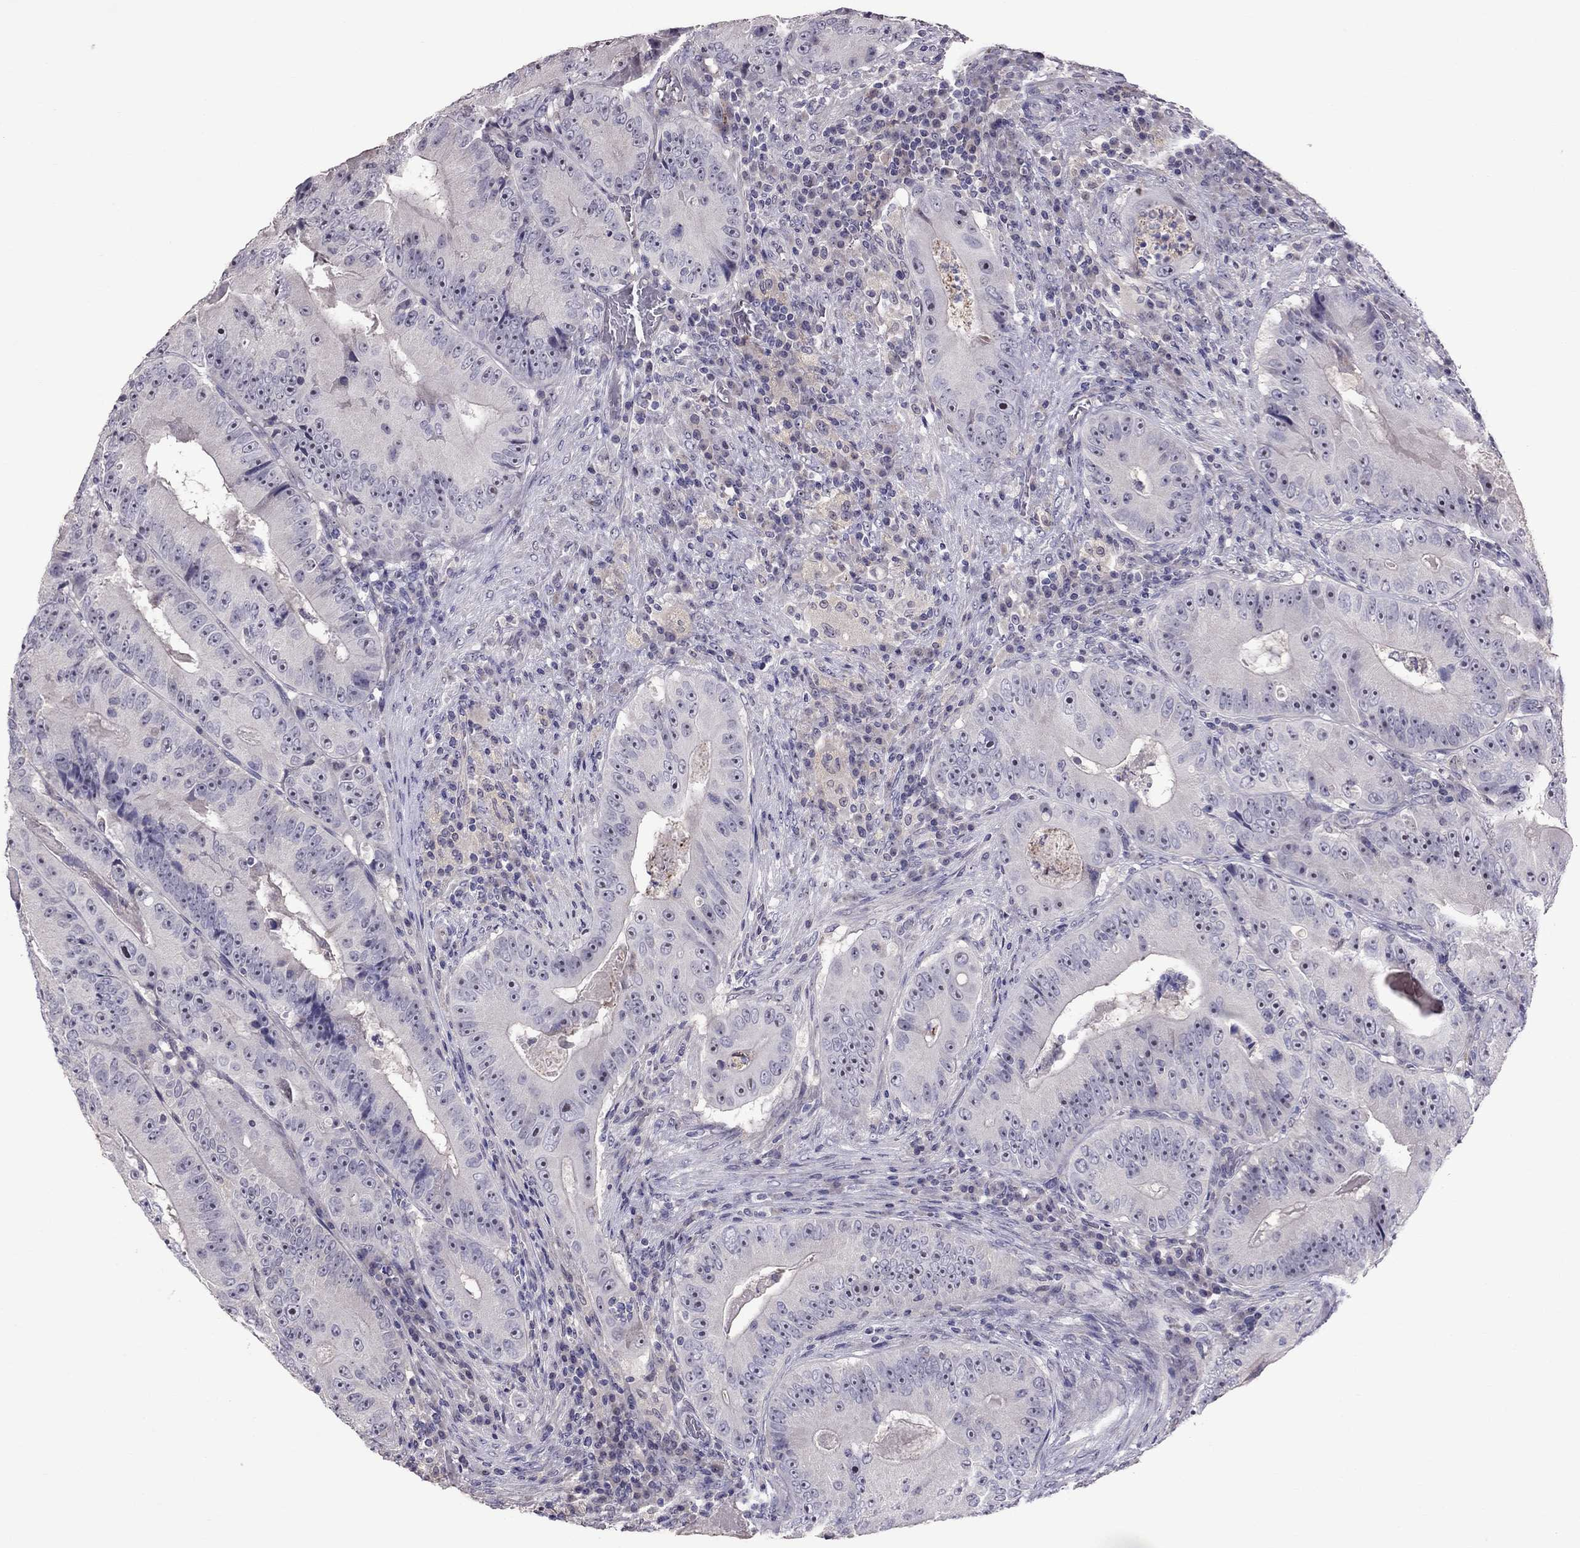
{"staining": {"intensity": "negative", "quantity": "none", "location": "none"}, "tissue": "colorectal cancer", "cell_type": "Tumor cells", "image_type": "cancer", "snomed": [{"axis": "morphology", "description": "Adenocarcinoma, NOS"}, {"axis": "topography", "description": "Colon"}], "caption": "A micrograph of adenocarcinoma (colorectal) stained for a protein exhibits no brown staining in tumor cells.", "gene": "LRRC46", "patient": {"sex": "female", "age": 86}}